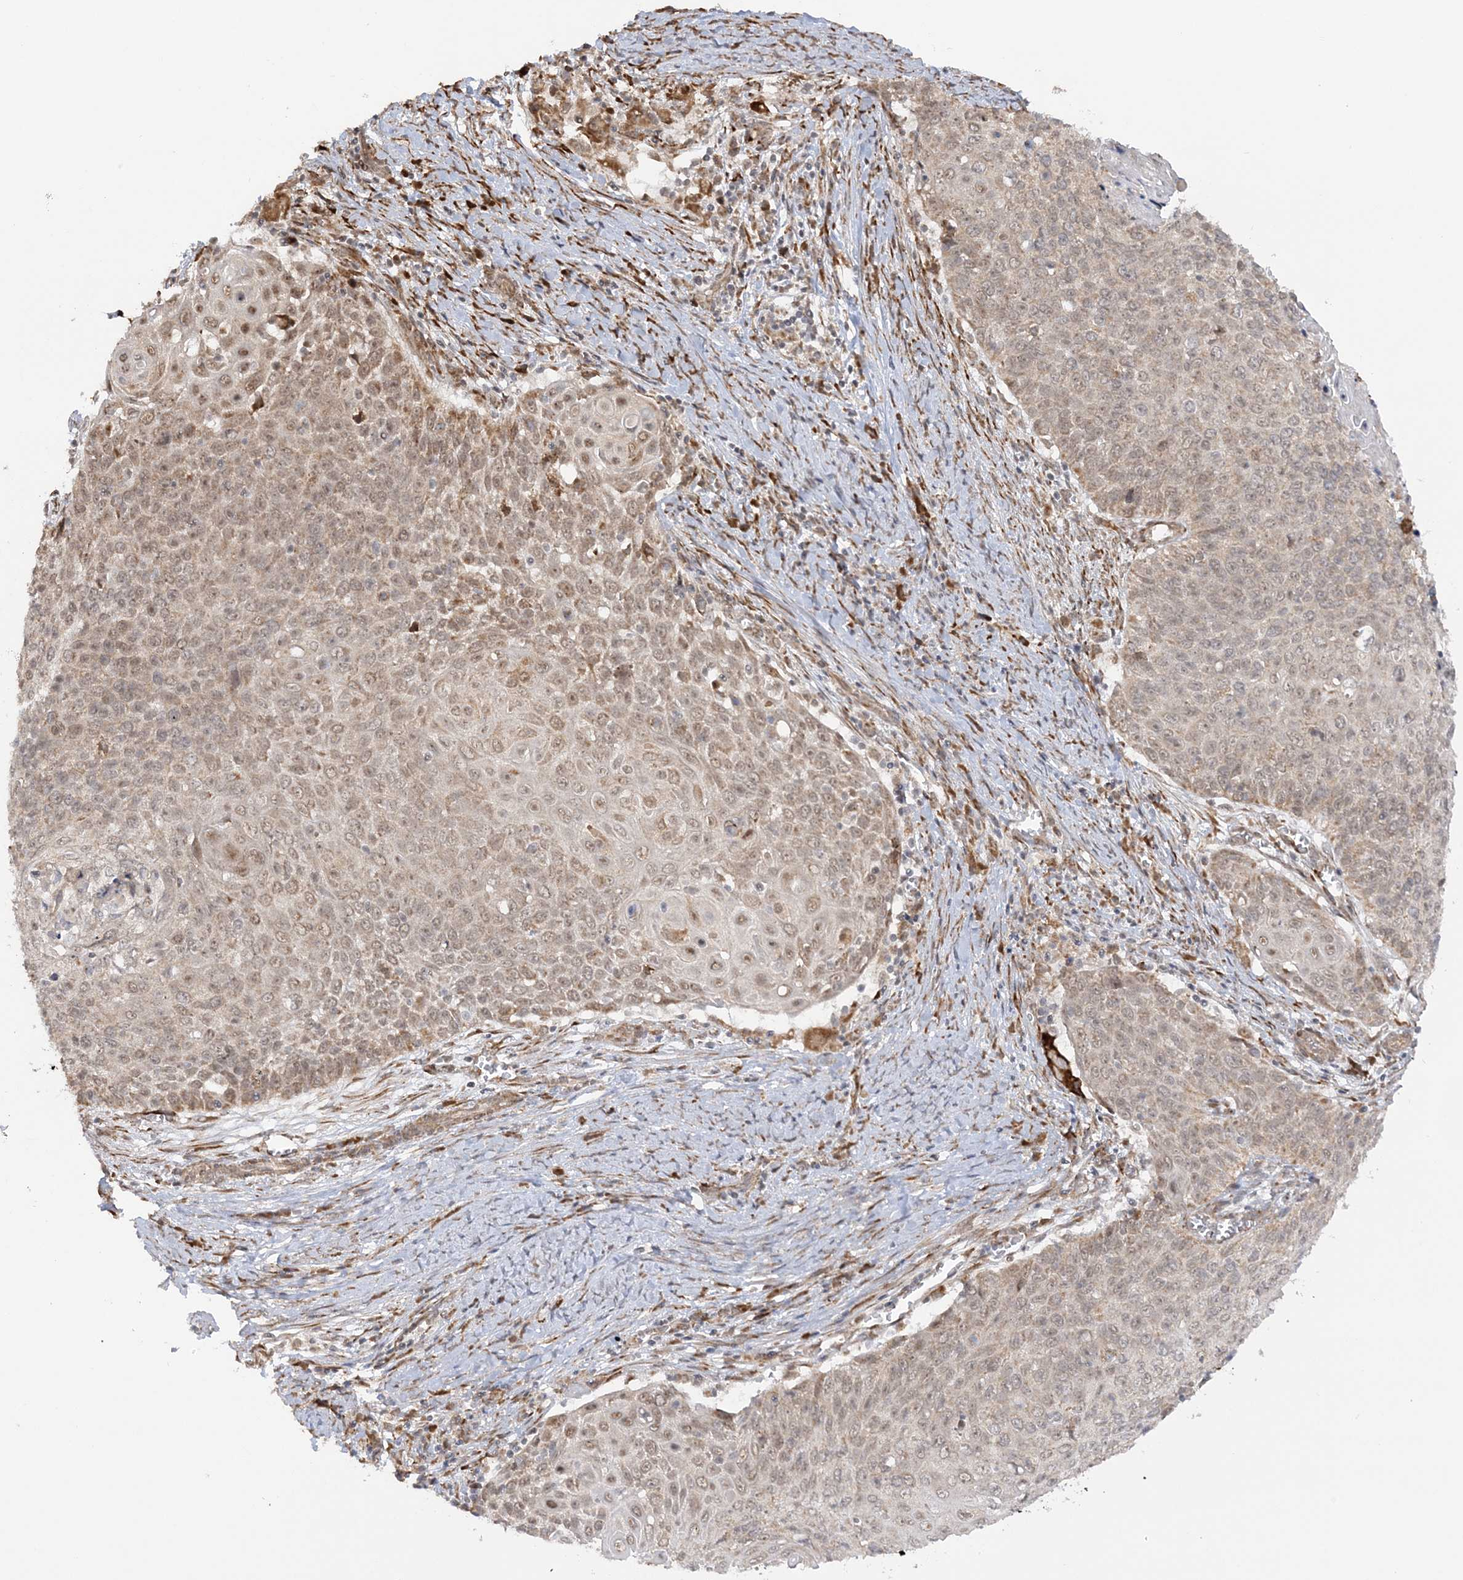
{"staining": {"intensity": "weak", "quantity": ">75%", "location": "cytoplasmic/membranous,nuclear"}, "tissue": "cervical cancer", "cell_type": "Tumor cells", "image_type": "cancer", "snomed": [{"axis": "morphology", "description": "Squamous cell carcinoma, NOS"}, {"axis": "topography", "description": "Cervix"}], "caption": "An image of cervical squamous cell carcinoma stained for a protein exhibits weak cytoplasmic/membranous and nuclear brown staining in tumor cells. Ihc stains the protein in brown and the nuclei are stained blue.", "gene": "MRPL47", "patient": {"sex": "female", "age": 39}}